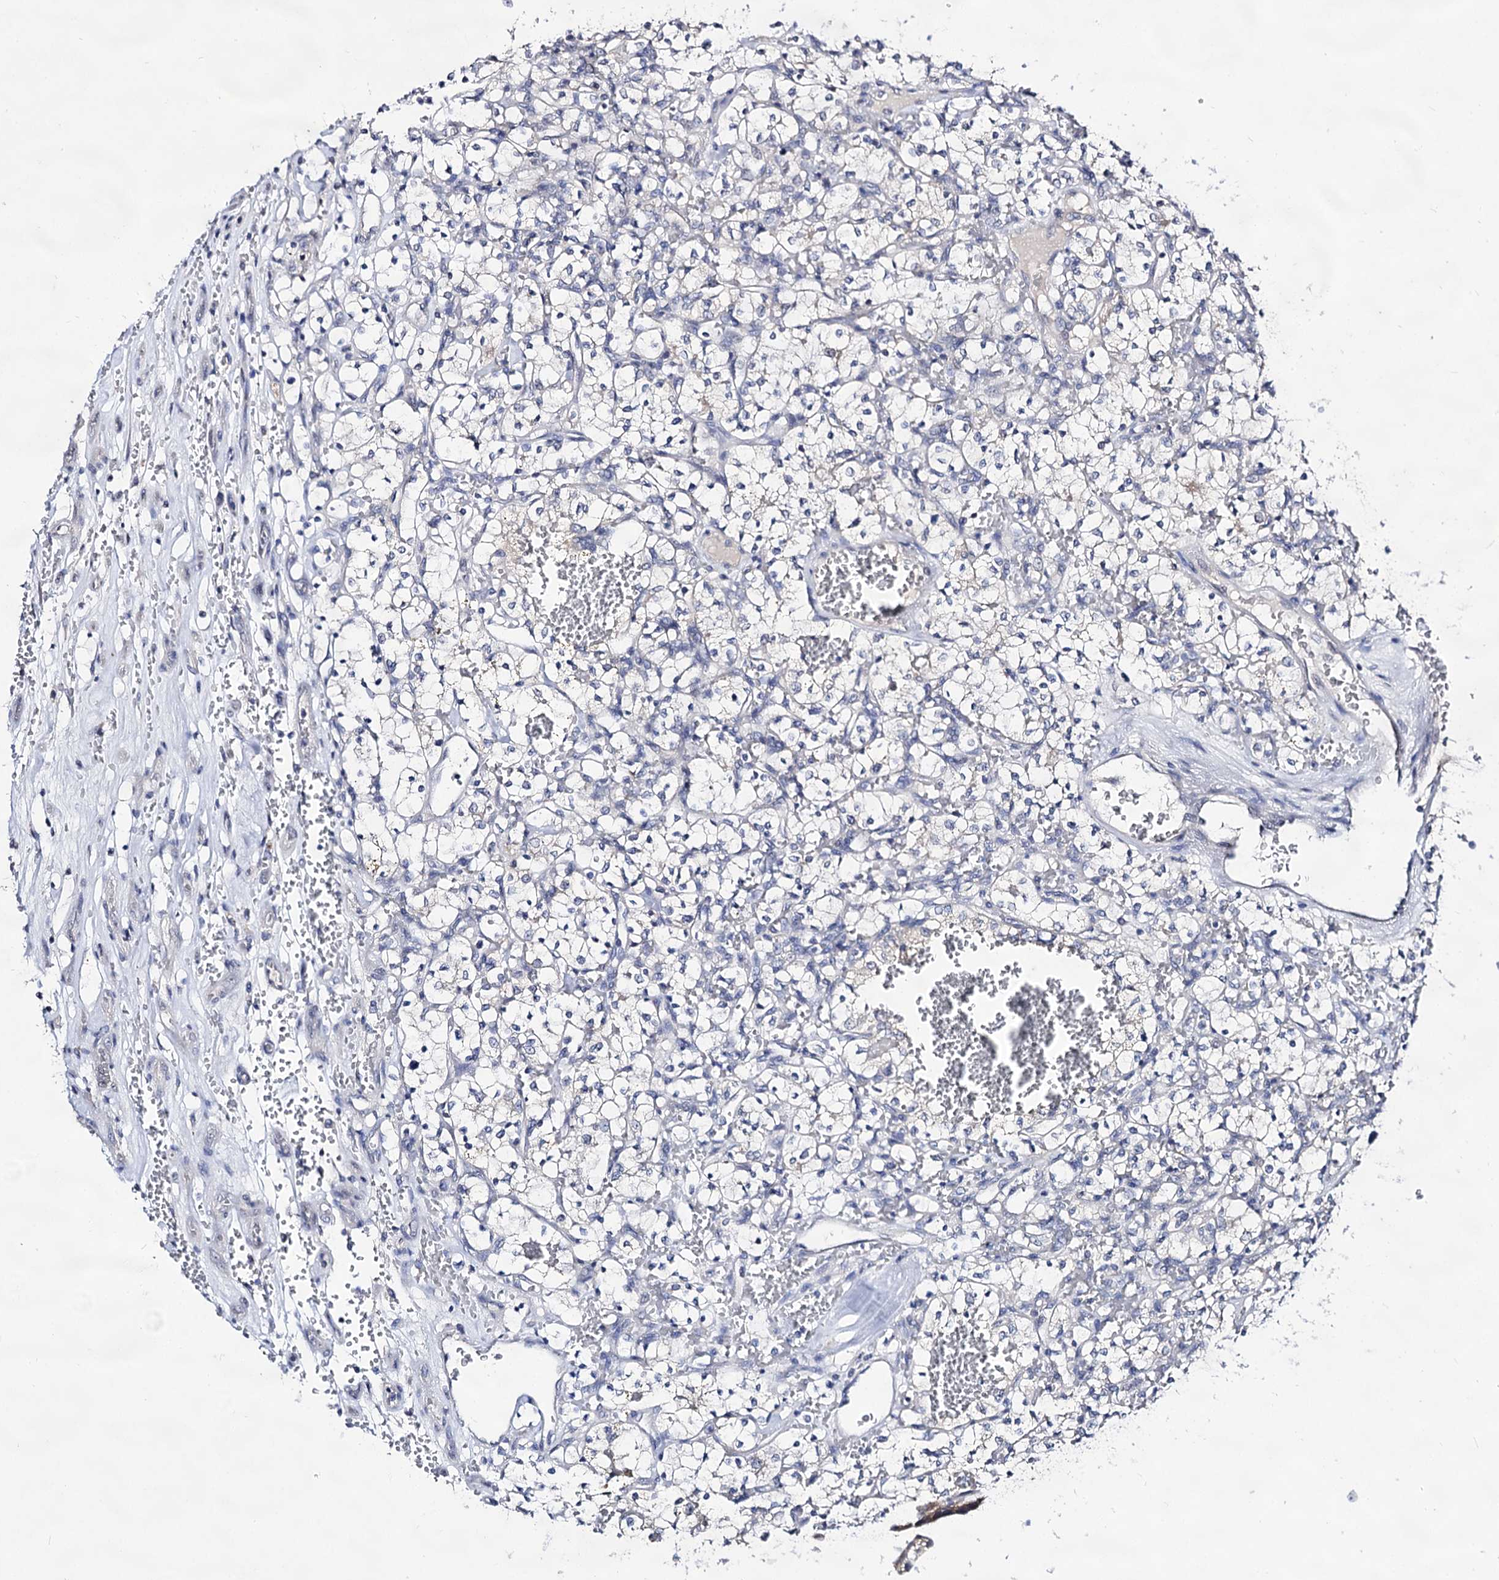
{"staining": {"intensity": "negative", "quantity": "none", "location": "none"}, "tissue": "renal cancer", "cell_type": "Tumor cells", "image_type": "cancer", "snomed": [{"axis": "morphology", "description": "Adenocarcinoma, NOS"}, {"axis": "topography", "description": "Kidney"}], "caption": "Immunohistochemical staining of human renal cancer (adenocarcinoma) exhibits no significant staining in tumor cells.", "gene": "ARFIP2", "patient": {"sex": "female", "age": 69}}